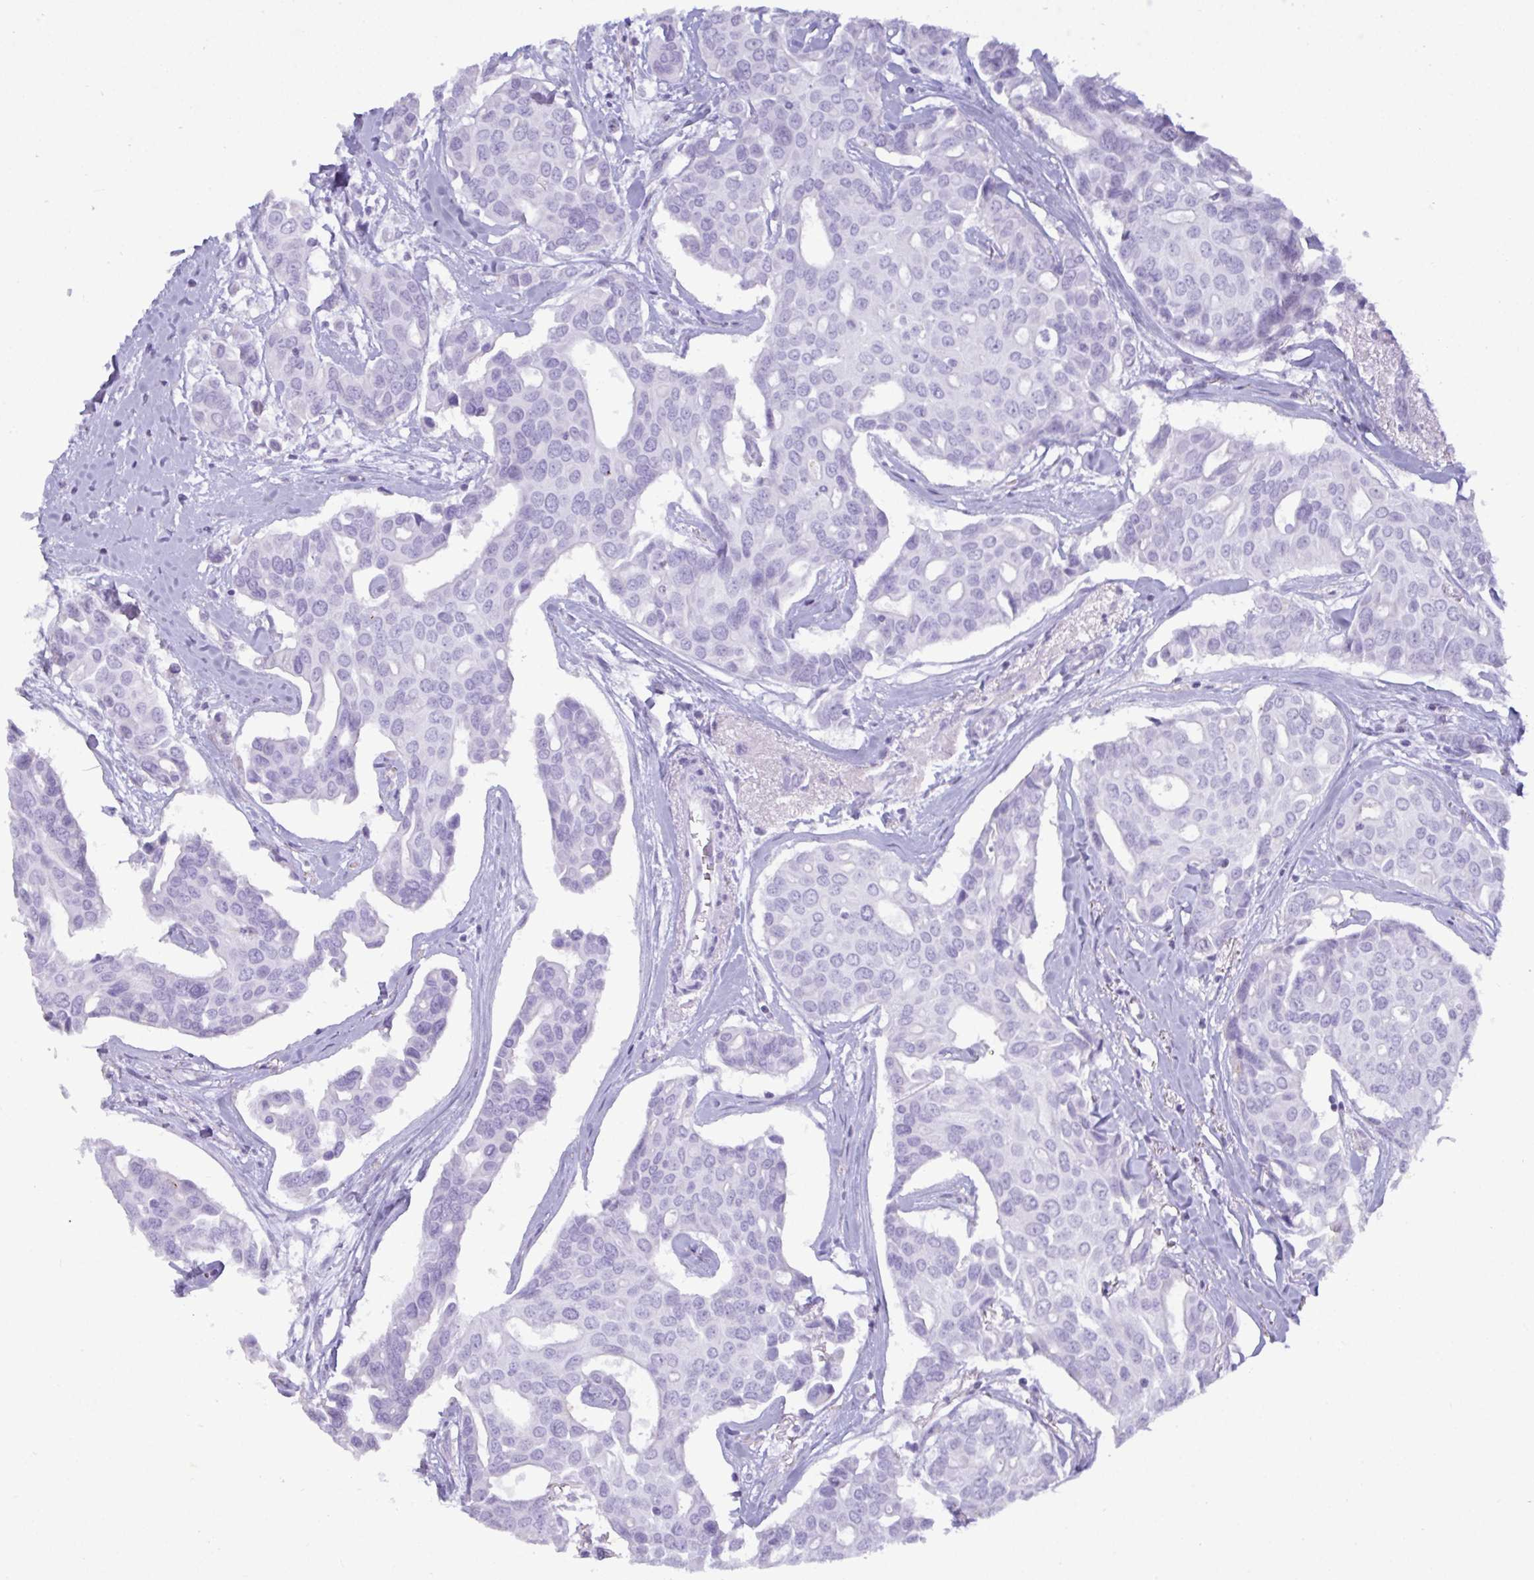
{"staining": {"intensity": "negative", "quantity": "none", "location": "none"}, "tissue": "breast cancer", "cell_type": "Tumor cells", "image_type": "cancer", "snomed": [{"axis": "morphology", "description": "Duct carcinoma"}, {"axis": "topography", "description": "Breast"}], "caption": "This micrograph is of breast cancer (intraductal carcinoma) stained with immunohistochemistry (IHC) to label a protein in brown with the nuclei are counter-stained blue. There is no expression in tumor cells.", "gene": "C4orf33", "patient": {"sex": "female", "age": 54}}